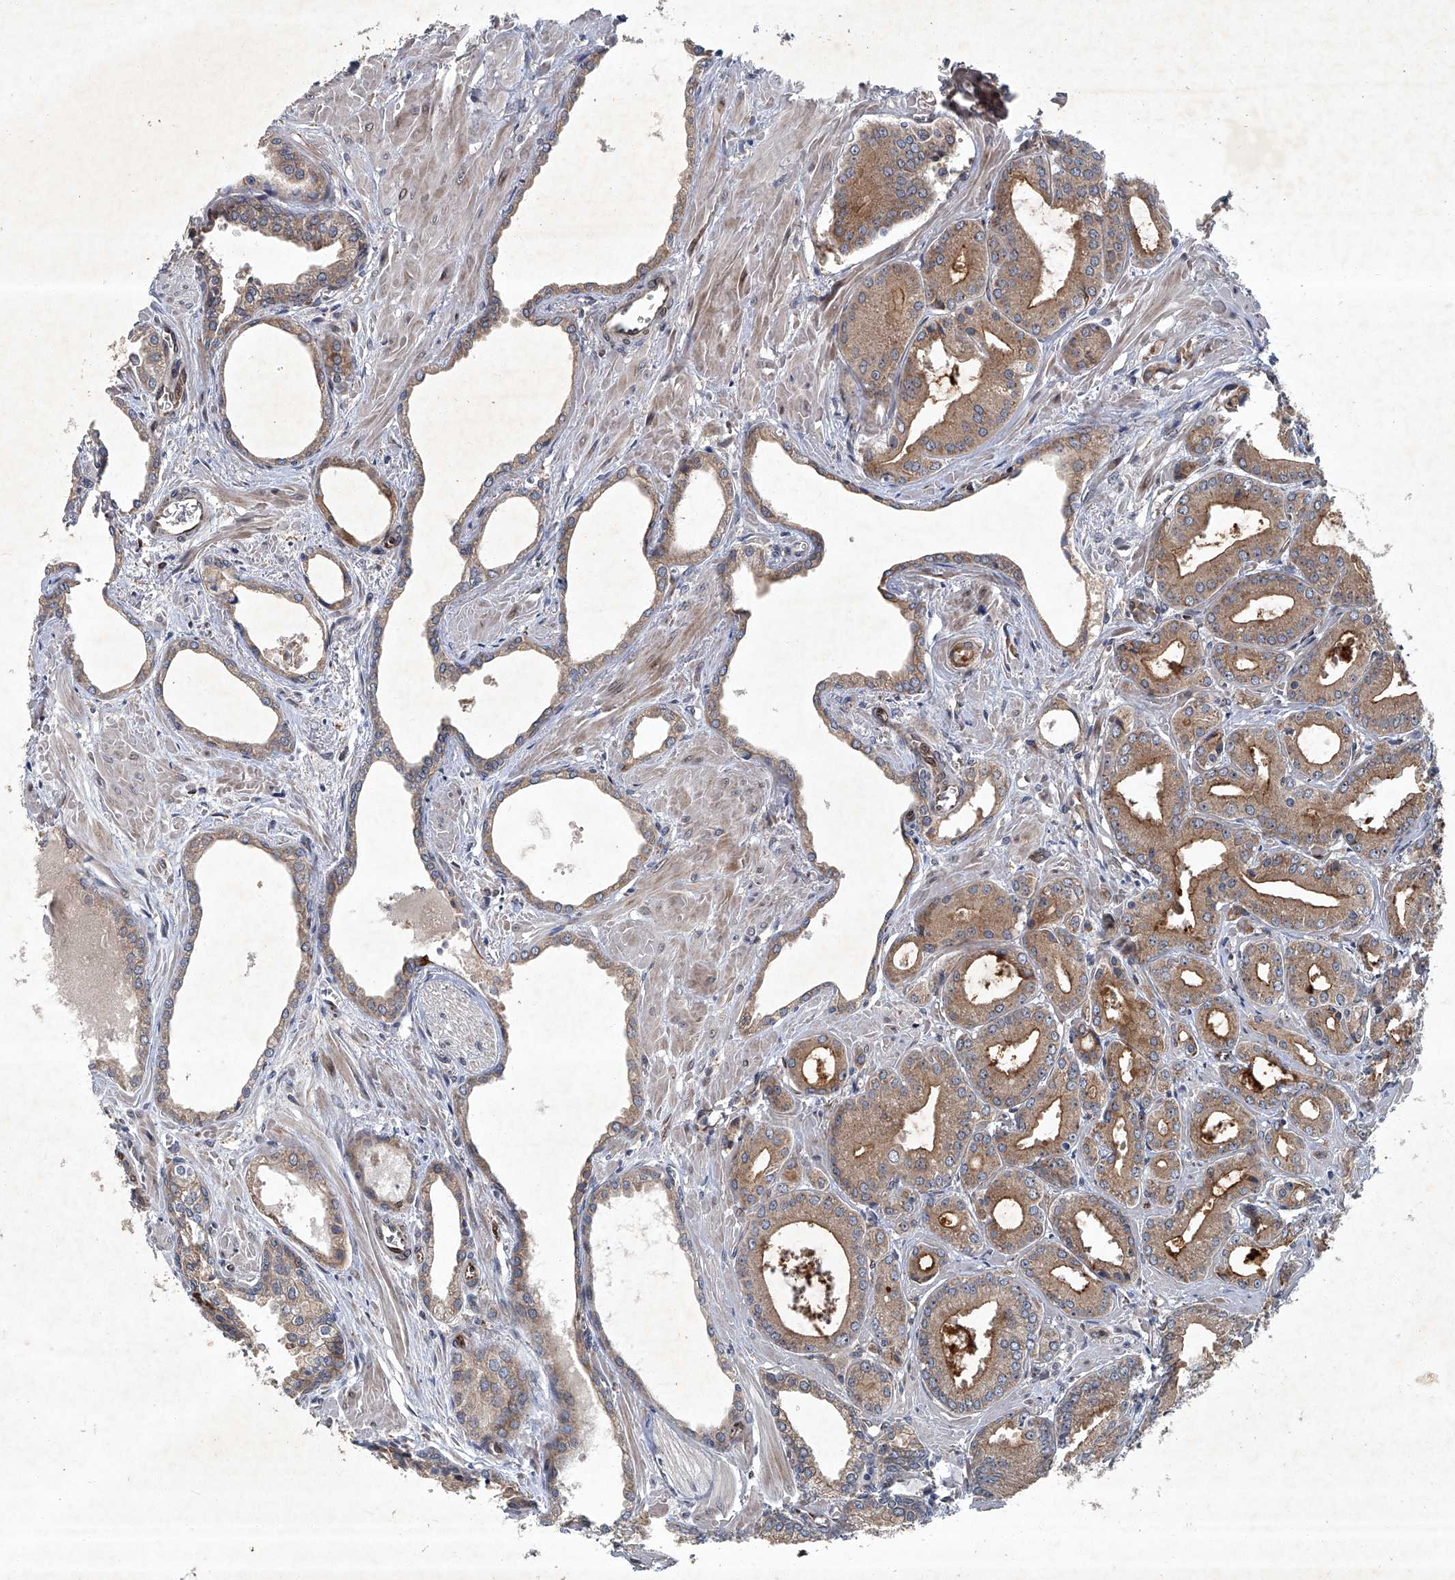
{"staining": {"intensity": "moderate", "quantity": ">75%", "location": "cytoplasmic/membranous,nuclear"}, "tissue": "prostate cancer", "cell_type": "Tumor cells", "image_type": "cancer", "snomed": [{"axis": "morphology", "description": "Adenocarcinoma, Low grade"}, {"axis": "topography", "description": "Prostate"}], "caption": "Immunohistochemistry (IHC) (DAB) staining of prostate low-grade adenocarcinoma exhibits moderate cytoplasmic/membranous and nuclear protein positivity in about >75% of tumor cells.", "gene": "GPR132", "patient": {"sex": "male", "age": 67}}